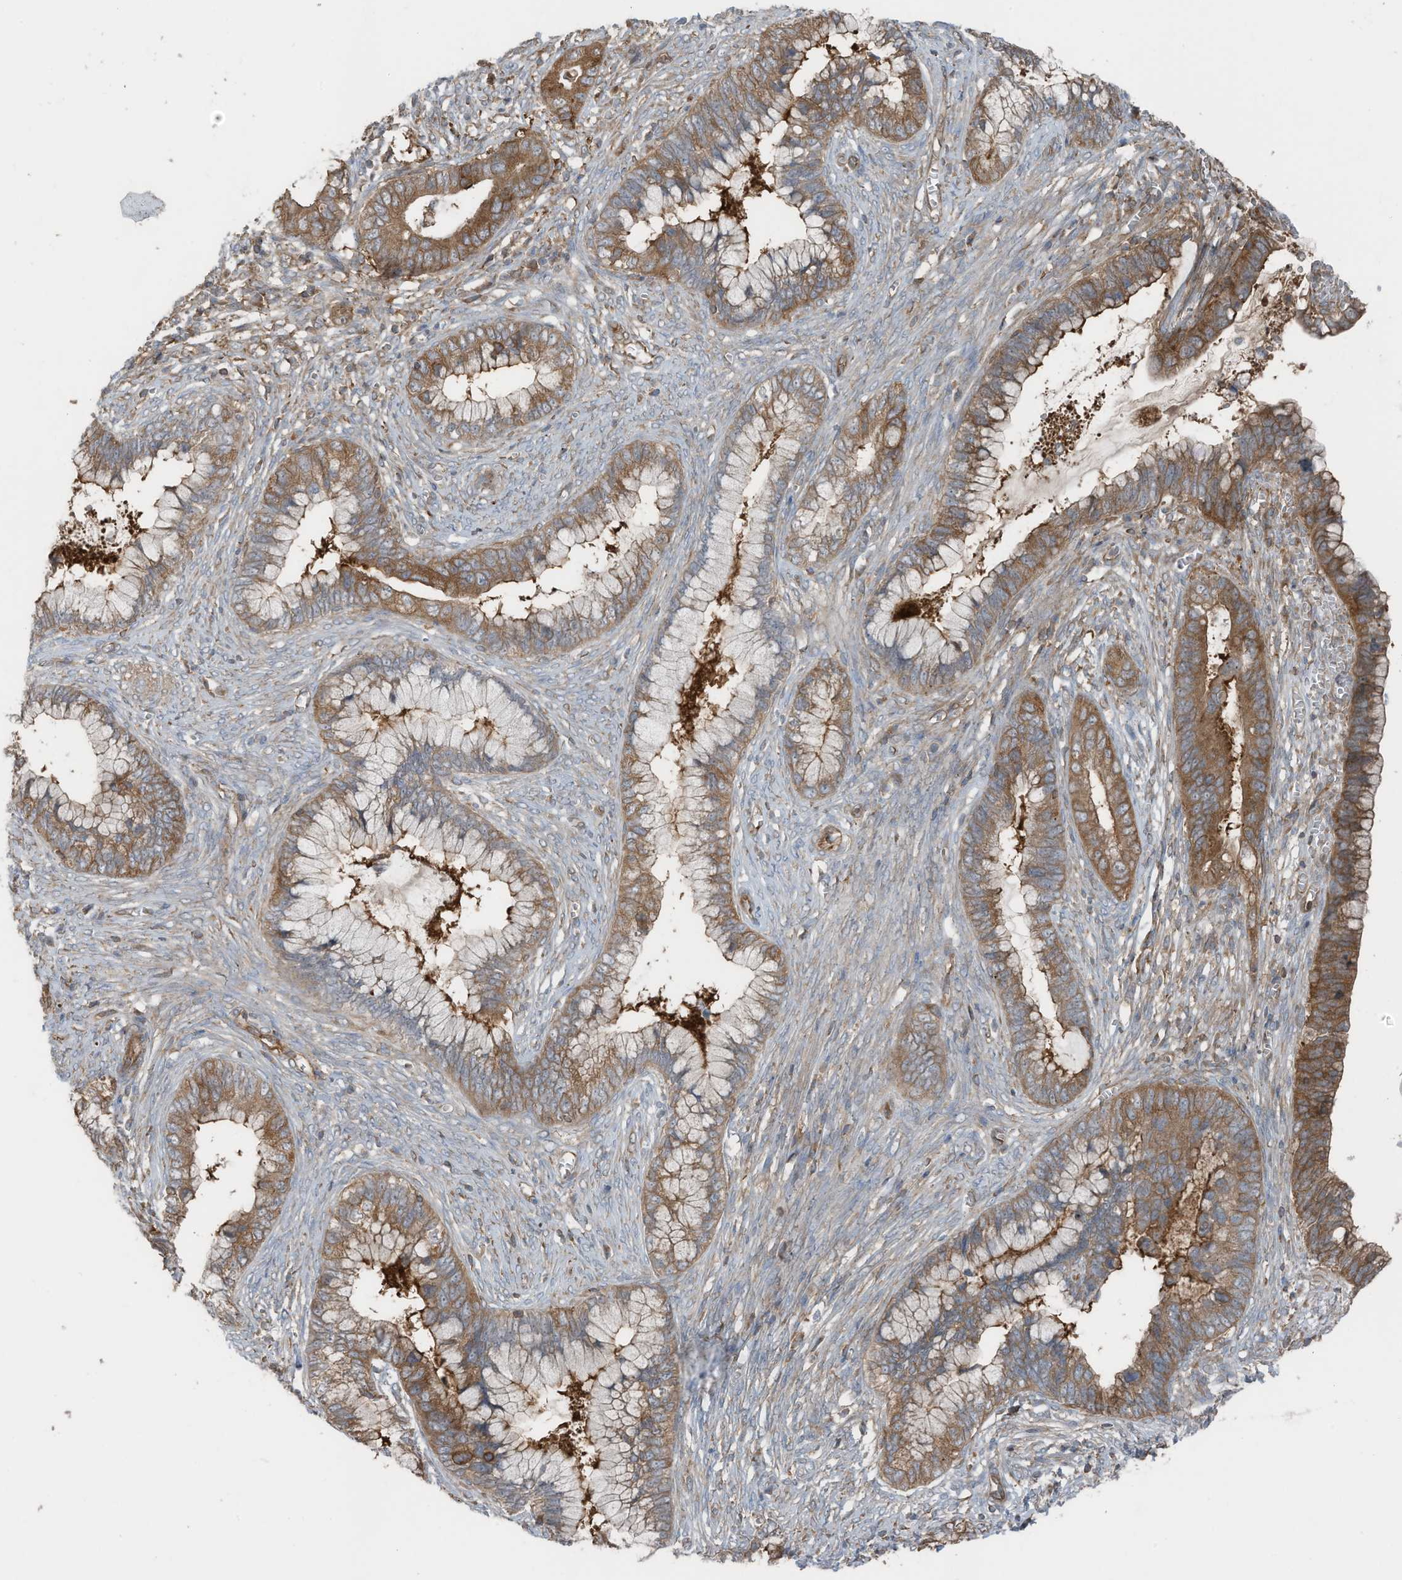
{"staining": {"intensity": "moderate", "quantity": ">75%", "location": "cytoplasmic/membranous"}, "tissue": "cervical cancer", "cell_type": "Tumor cells", "image_type": "cancer", "snomed": [{"axis": "morphology", "description": "Adenocarcinoma, NOS"}, {"axis": "topography", "description": "Cervix"}], "caption": "Cervical cancer (adenocarcinoma) stained with a brown dye shows moderate cytoplasmic/membranous positive positivity in approximately >75% of tumor cells.", "gene": "TXNDC9", "patient": {"sex": "female", "age": 44}}